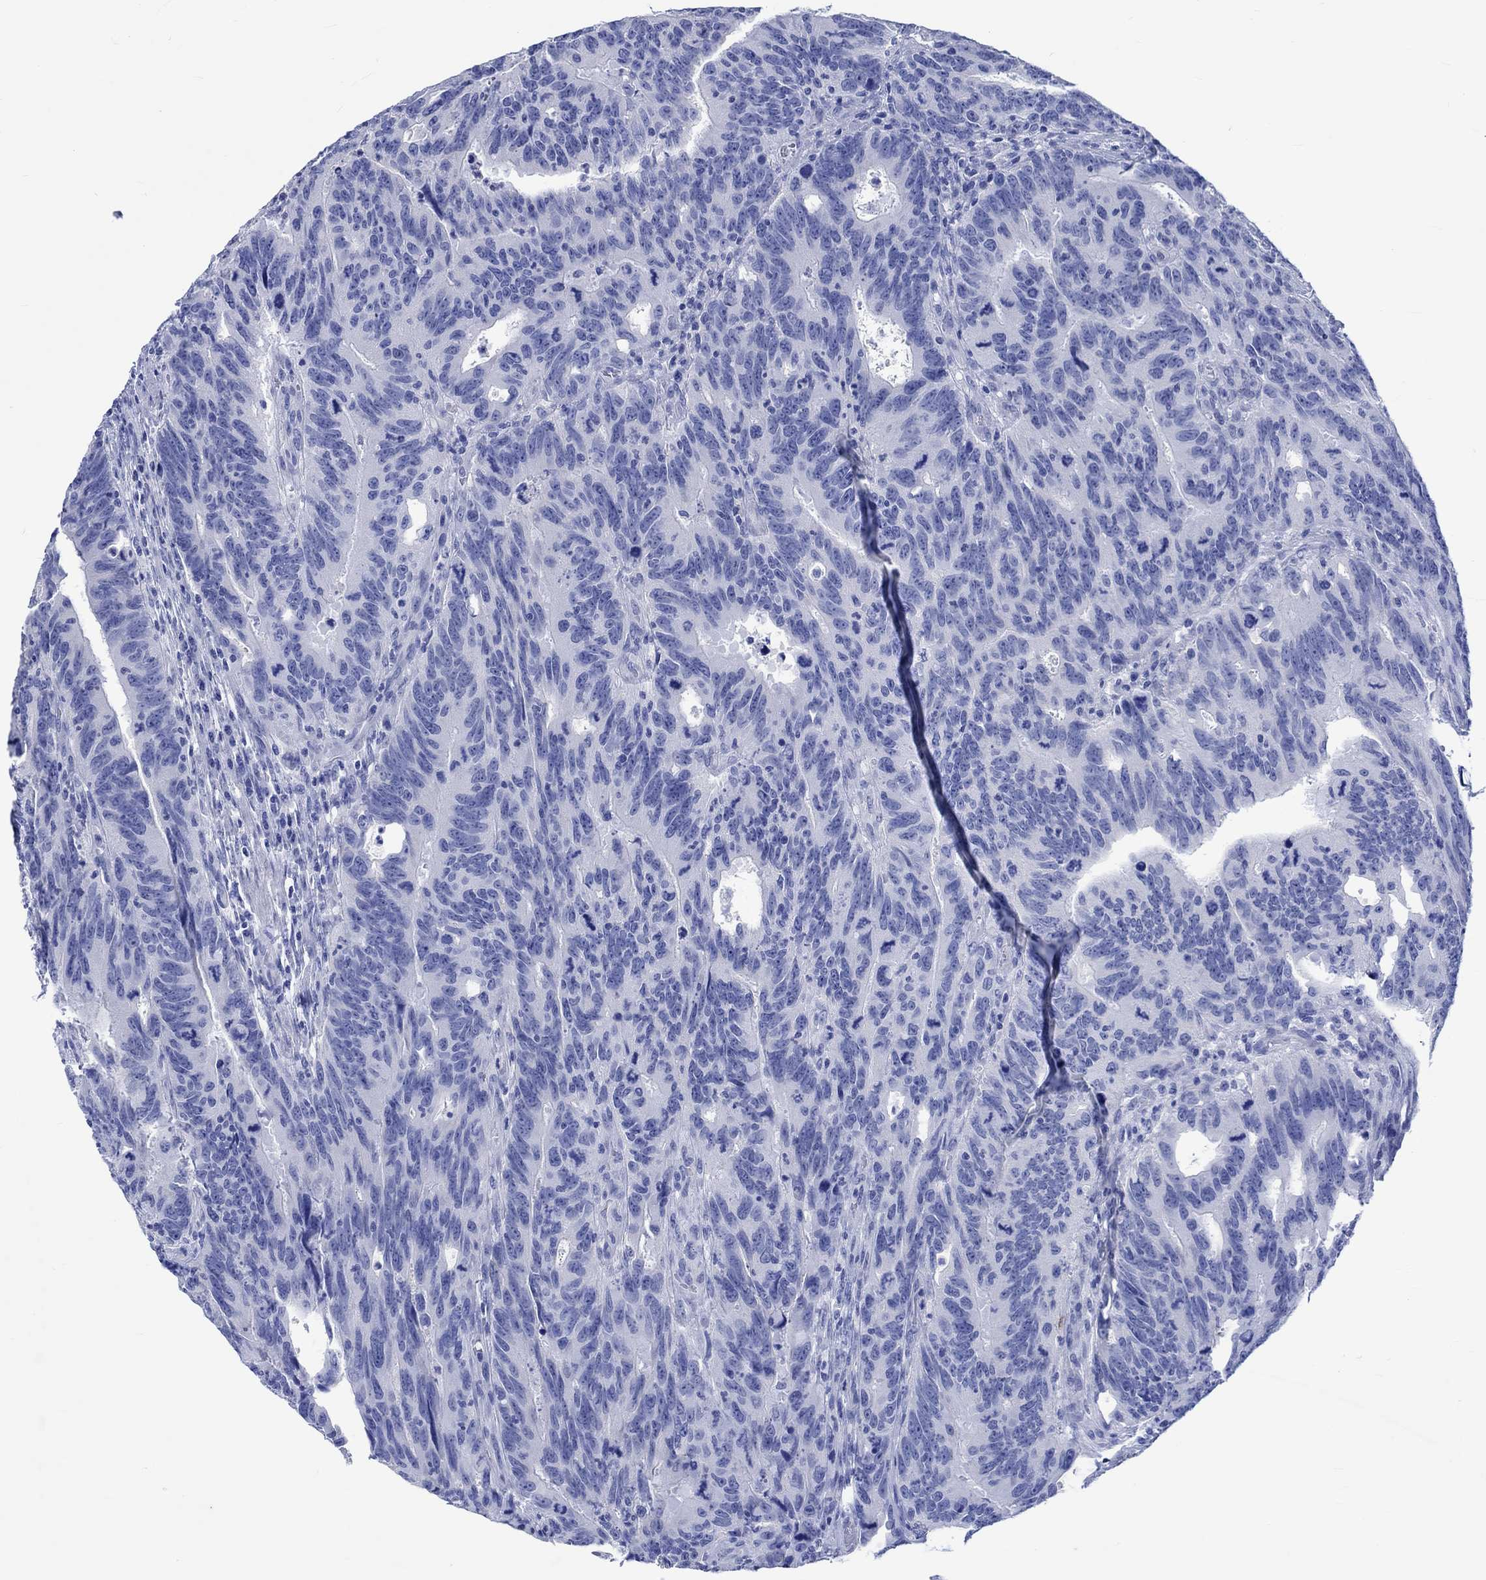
{"staining": {"intensity": "negative", "quantity": "none", "location": "none"}, "tissue": "colorectal cancer", "cell_type": "Tumor cells", "image_type": "cancer", "snomed": [{"axis": "morphology", "description": "Adenocarcinoma, NOS"}, {"axis": "topography", "description": "Colon"}], "caption": "Immunohistochemistry of colorectal cancer exhibits no positivity in tumor cells. (IHC, brightfield microscopy, high magnification).", "gene": "KLHL33", "patient": {"sex": "female", "age": 77}}